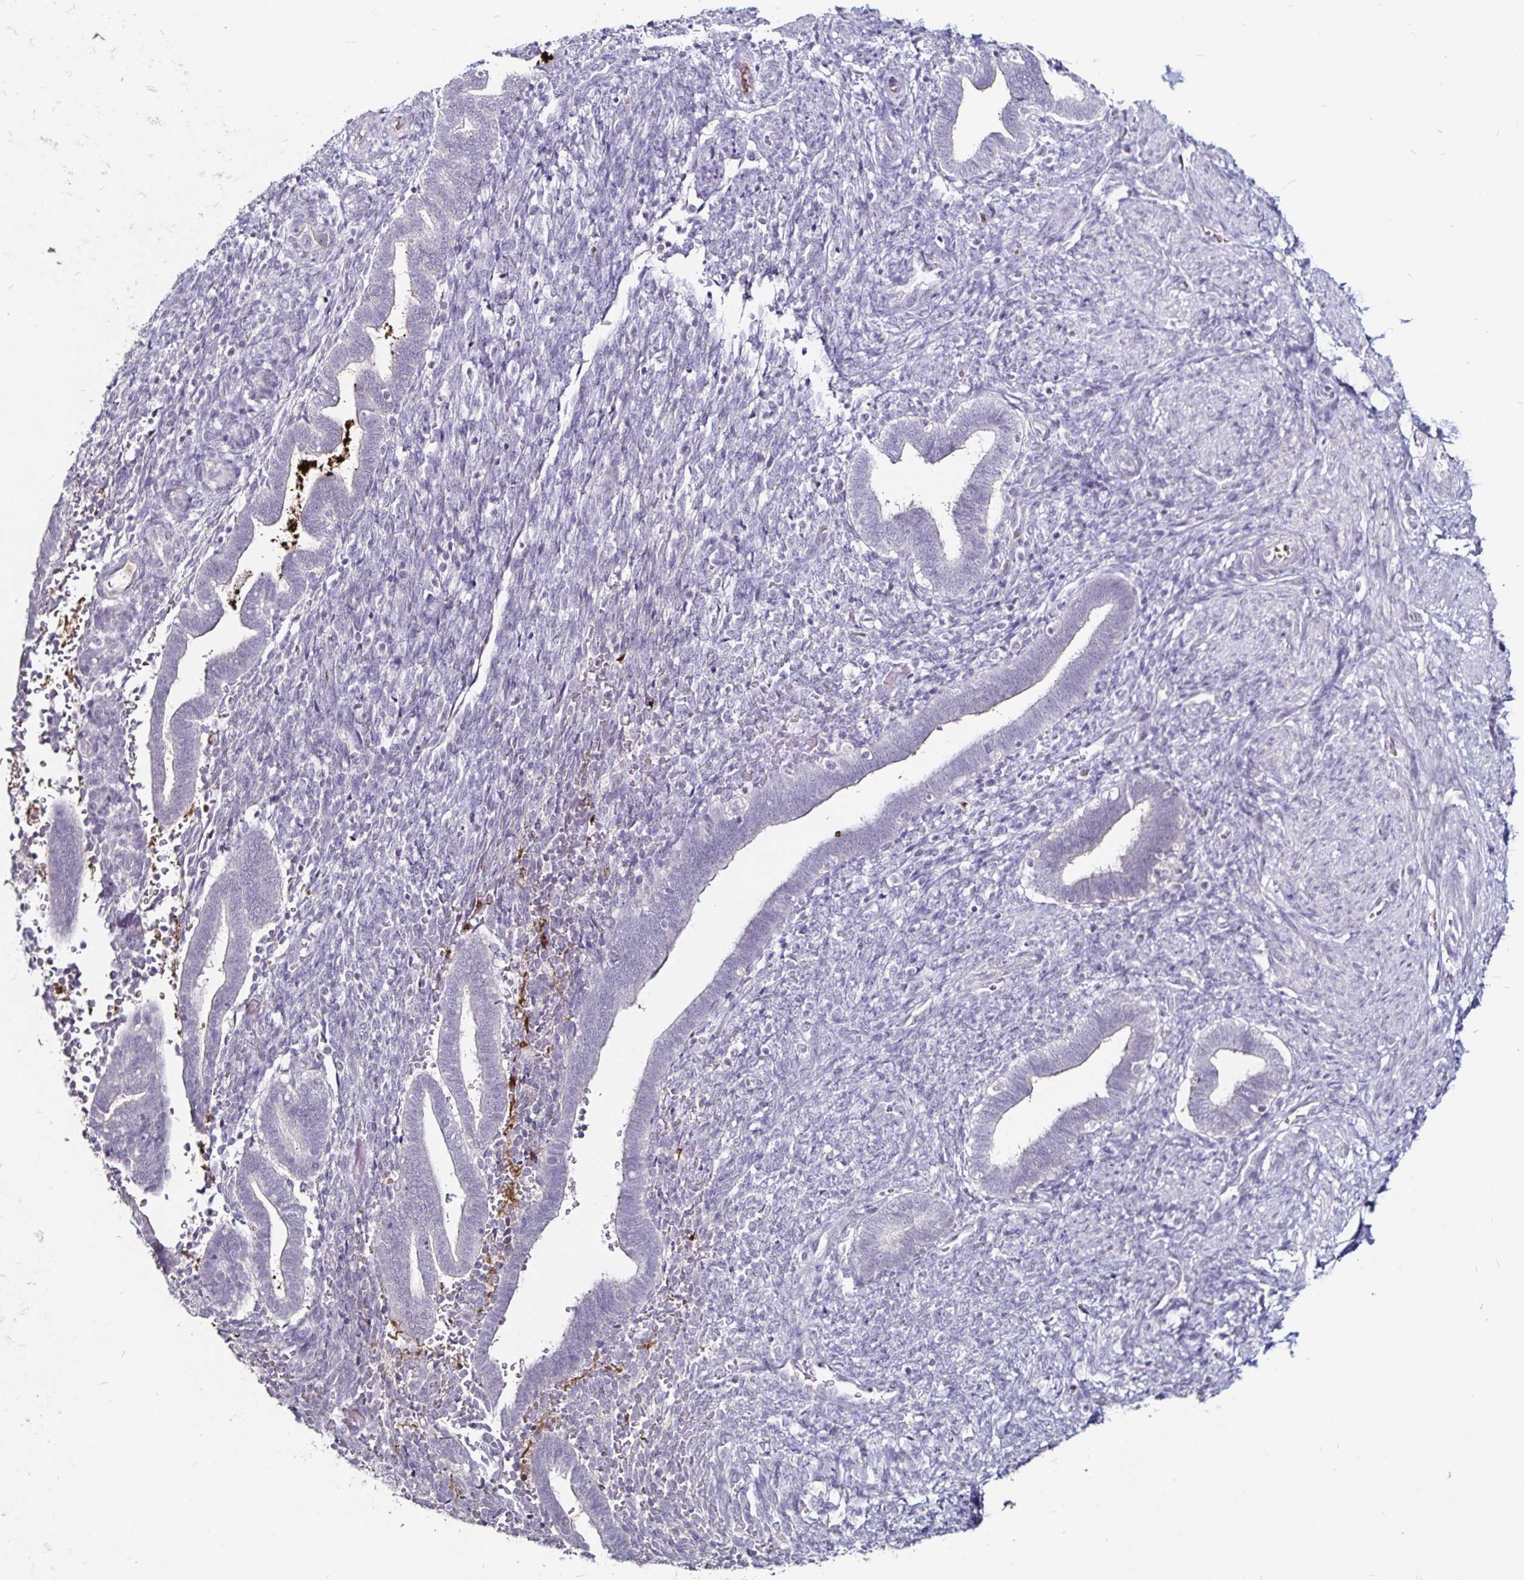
{"staining": {"intensity": "negative", "quantity": "none", "location": "none"}, "tissue": "endometrium", "cell_type": "Cells in endometrial stroma", "image_type": "normal", "snomed": [{"axis": "morphology", "description": "Normal tissue, NOS"}, {"axis": "topography", "description": "Endometrium"}], "caption": "An immunohistochemistry micrograph of unremarkable endometrium is shown. There is no staining in cells in endometrial stroma of endometrium. Nuclei are stained in blue.", "gene": "FAIM2", "patient": {"sex": "female", "age": 34}}